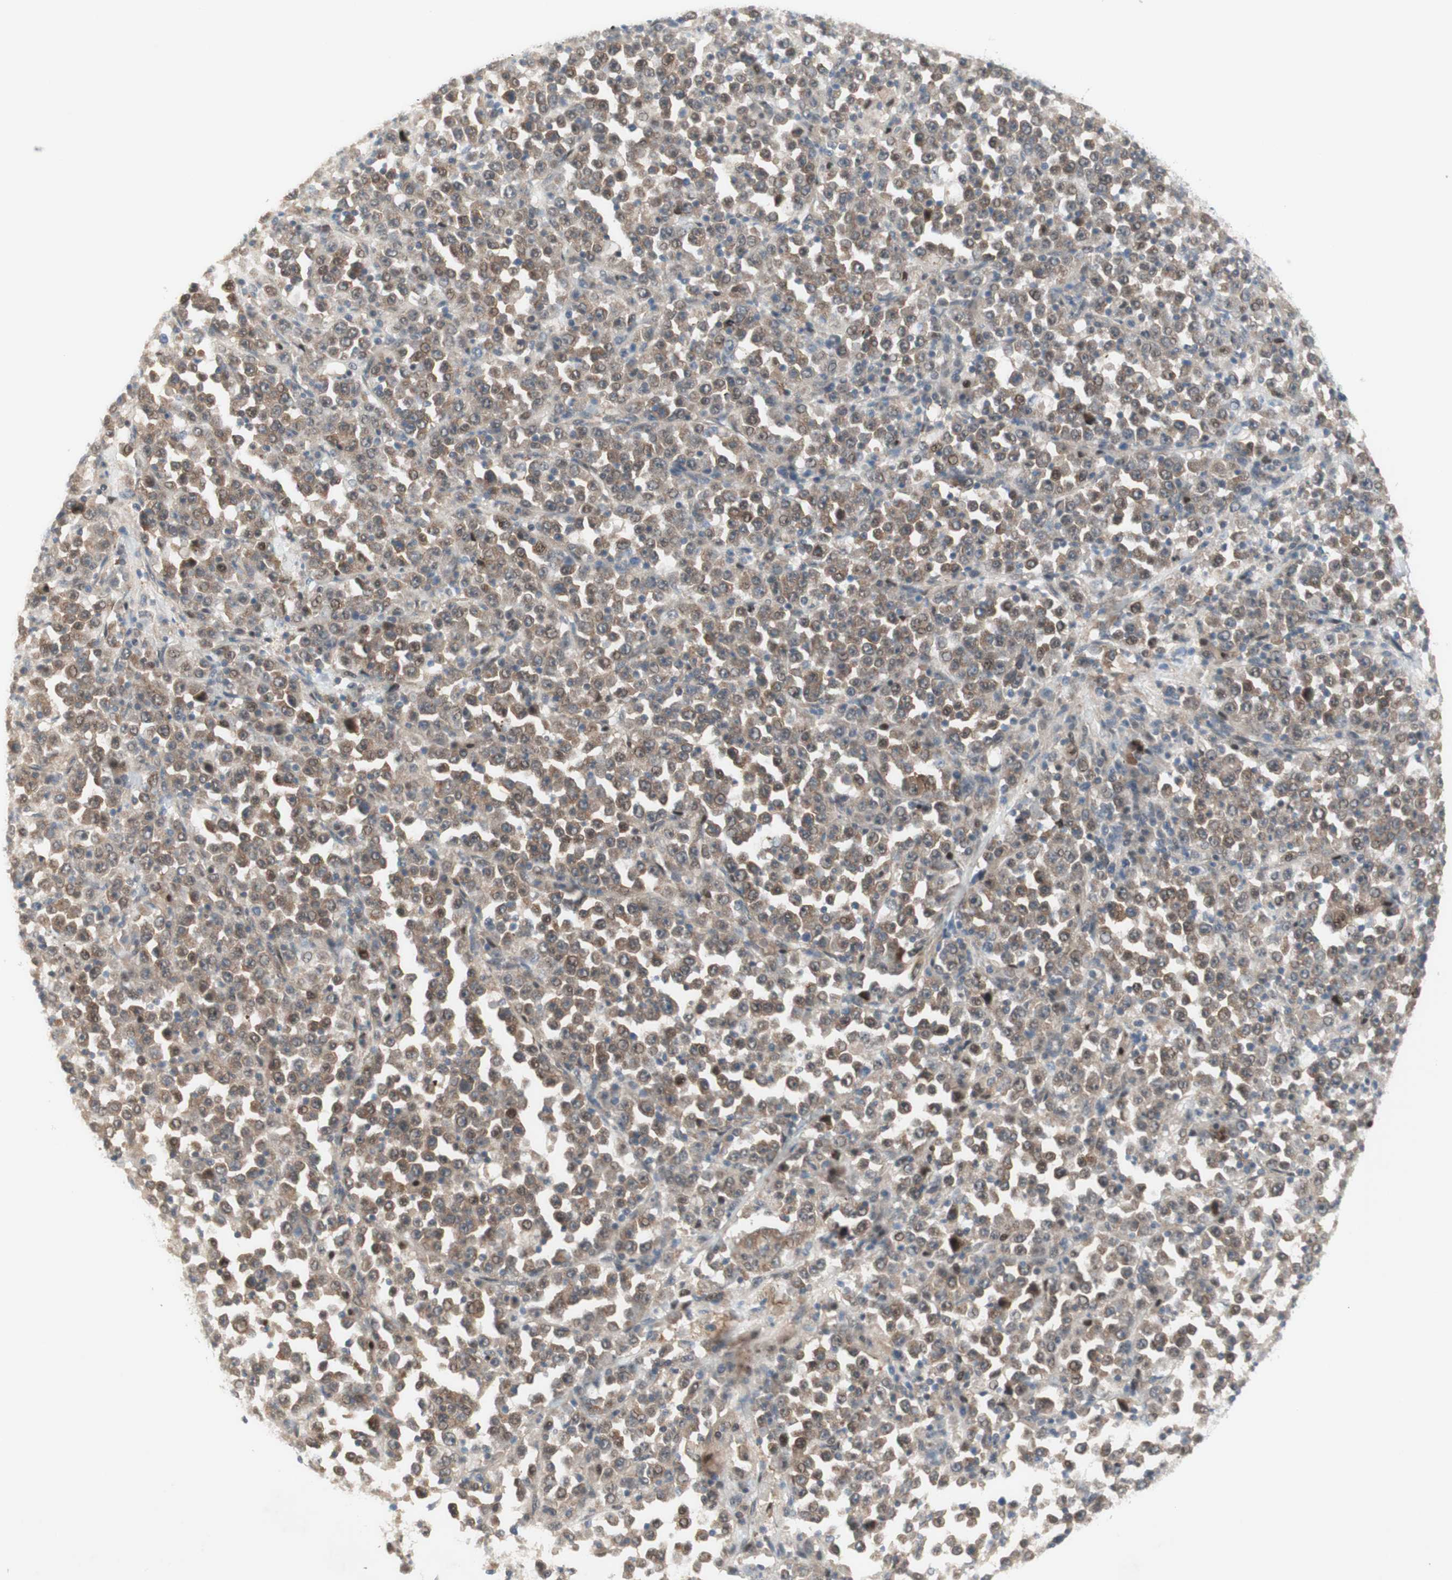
{"staining": {"intensity": "weak", "quantity": ">75%", "location": "cytoplasmic/membranous"}, "tissue": "stomach cancer", "cell_type": "Tumor cells", "image_type": "cancer", "snomed": [{"axis": "morphology", "description": "Normal tissue, NOS"}, {"axis": "morphology", "description": "Adenocarcinoma, NOS"}, {"axis": "topography", "description": "Stomach, upper"}, {"axis": "topography", "description": "Stomach"}], "caption": "Stomach cancer stained with a protein marker displays weak staining in tumor cells.", "gene": "RFNG", "patient": {"sex": "male", "age": 59}}